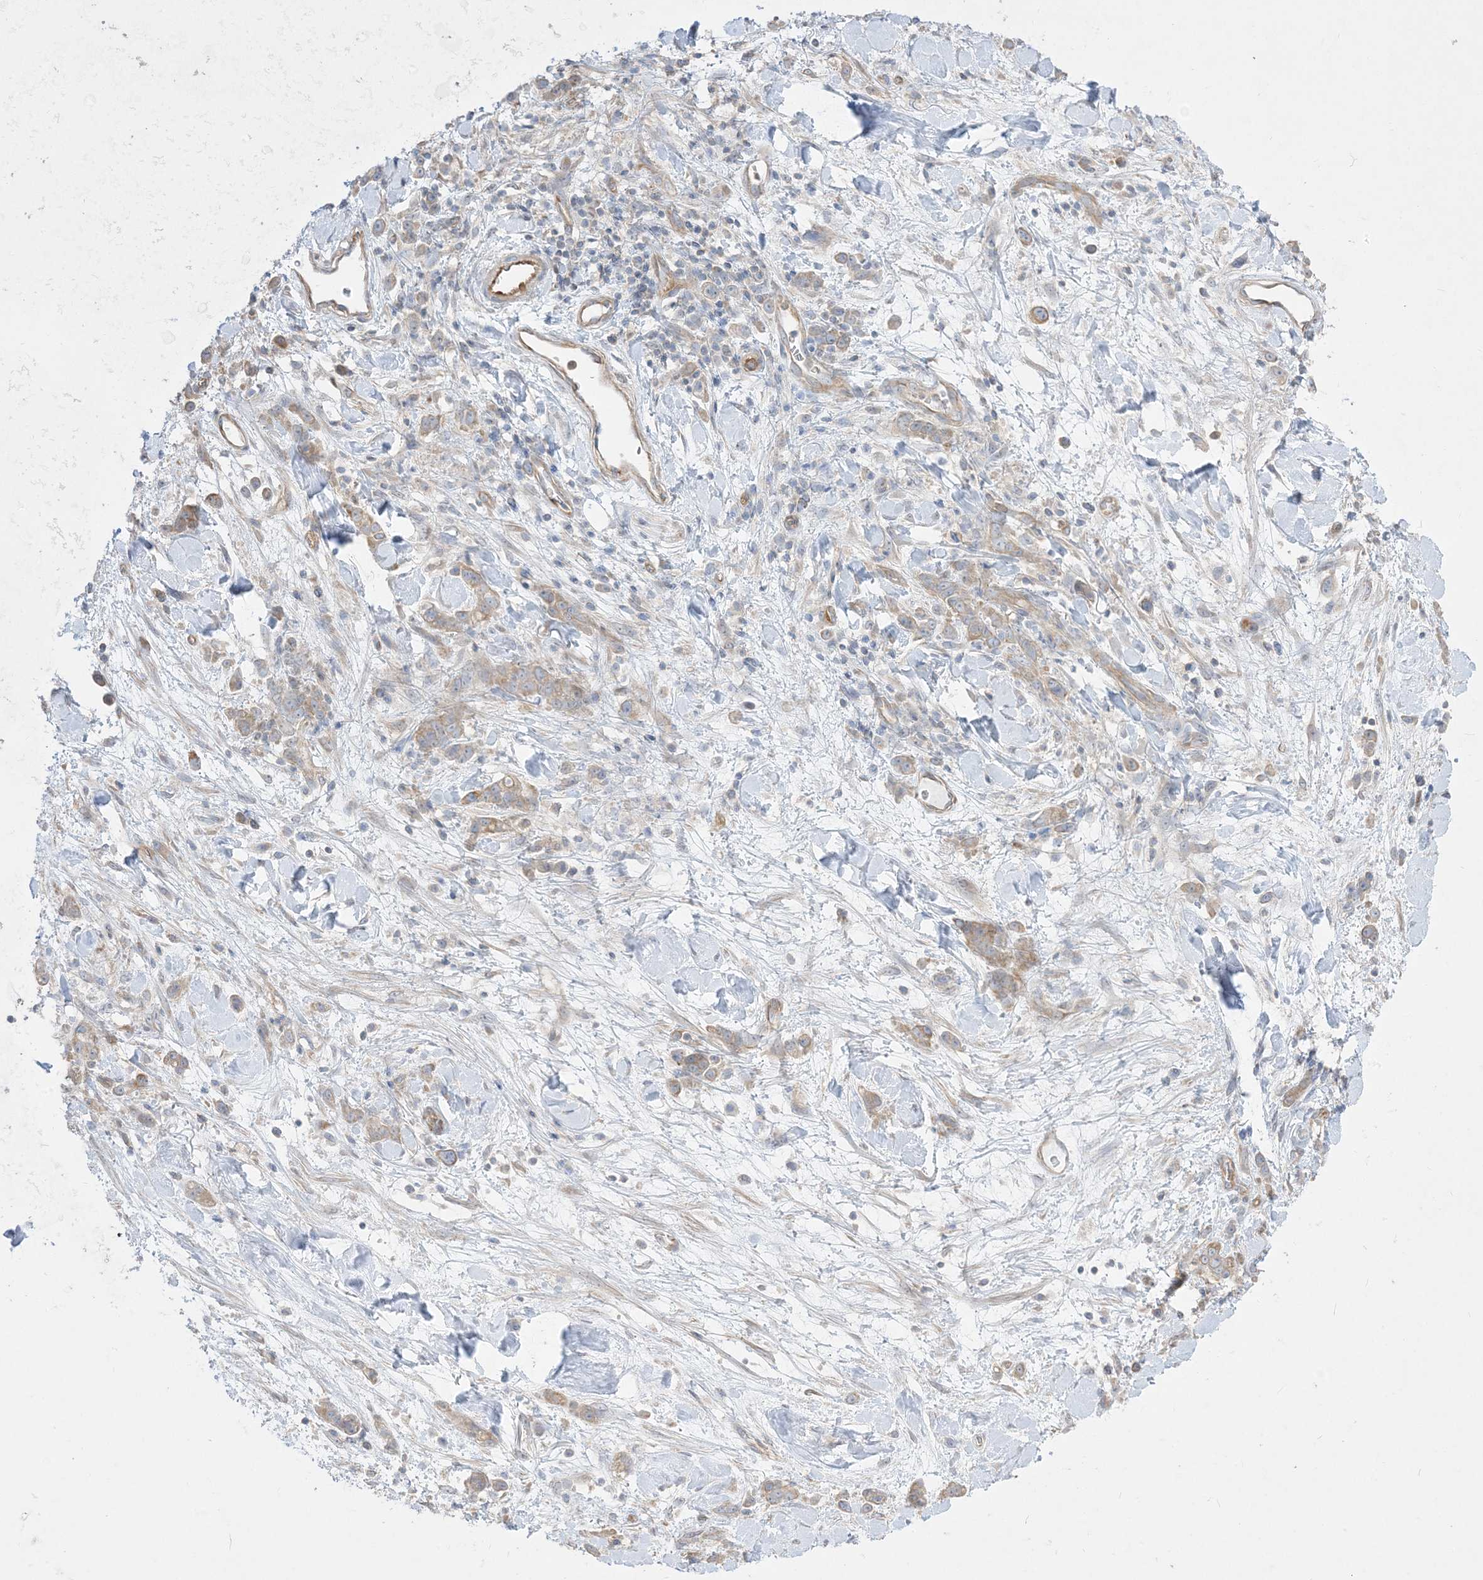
{"staining": {"intensity": "weak", "quantity": ">75%", "location": "cytoplasmic/membranous"}, "tissue": "stomach cancer", "cell_type": "Tumor cells", "image_type": "cancer", "snomed": [{"axis": "morphology", "description": "Normal tissue, NOS"}, {"axis": "morphology", "description": "Adenocarcinoma, NOS"}, {"axis": "topography", "description": "Stomach"}], "caption": "A brown stain highlights weak cytoplasmic/membranous expression of a protein in human adenocarcinoma (stomach) tumor cells.", "gene": "ARHGEF9", "patient": {"sex": "male", "age": 82}}